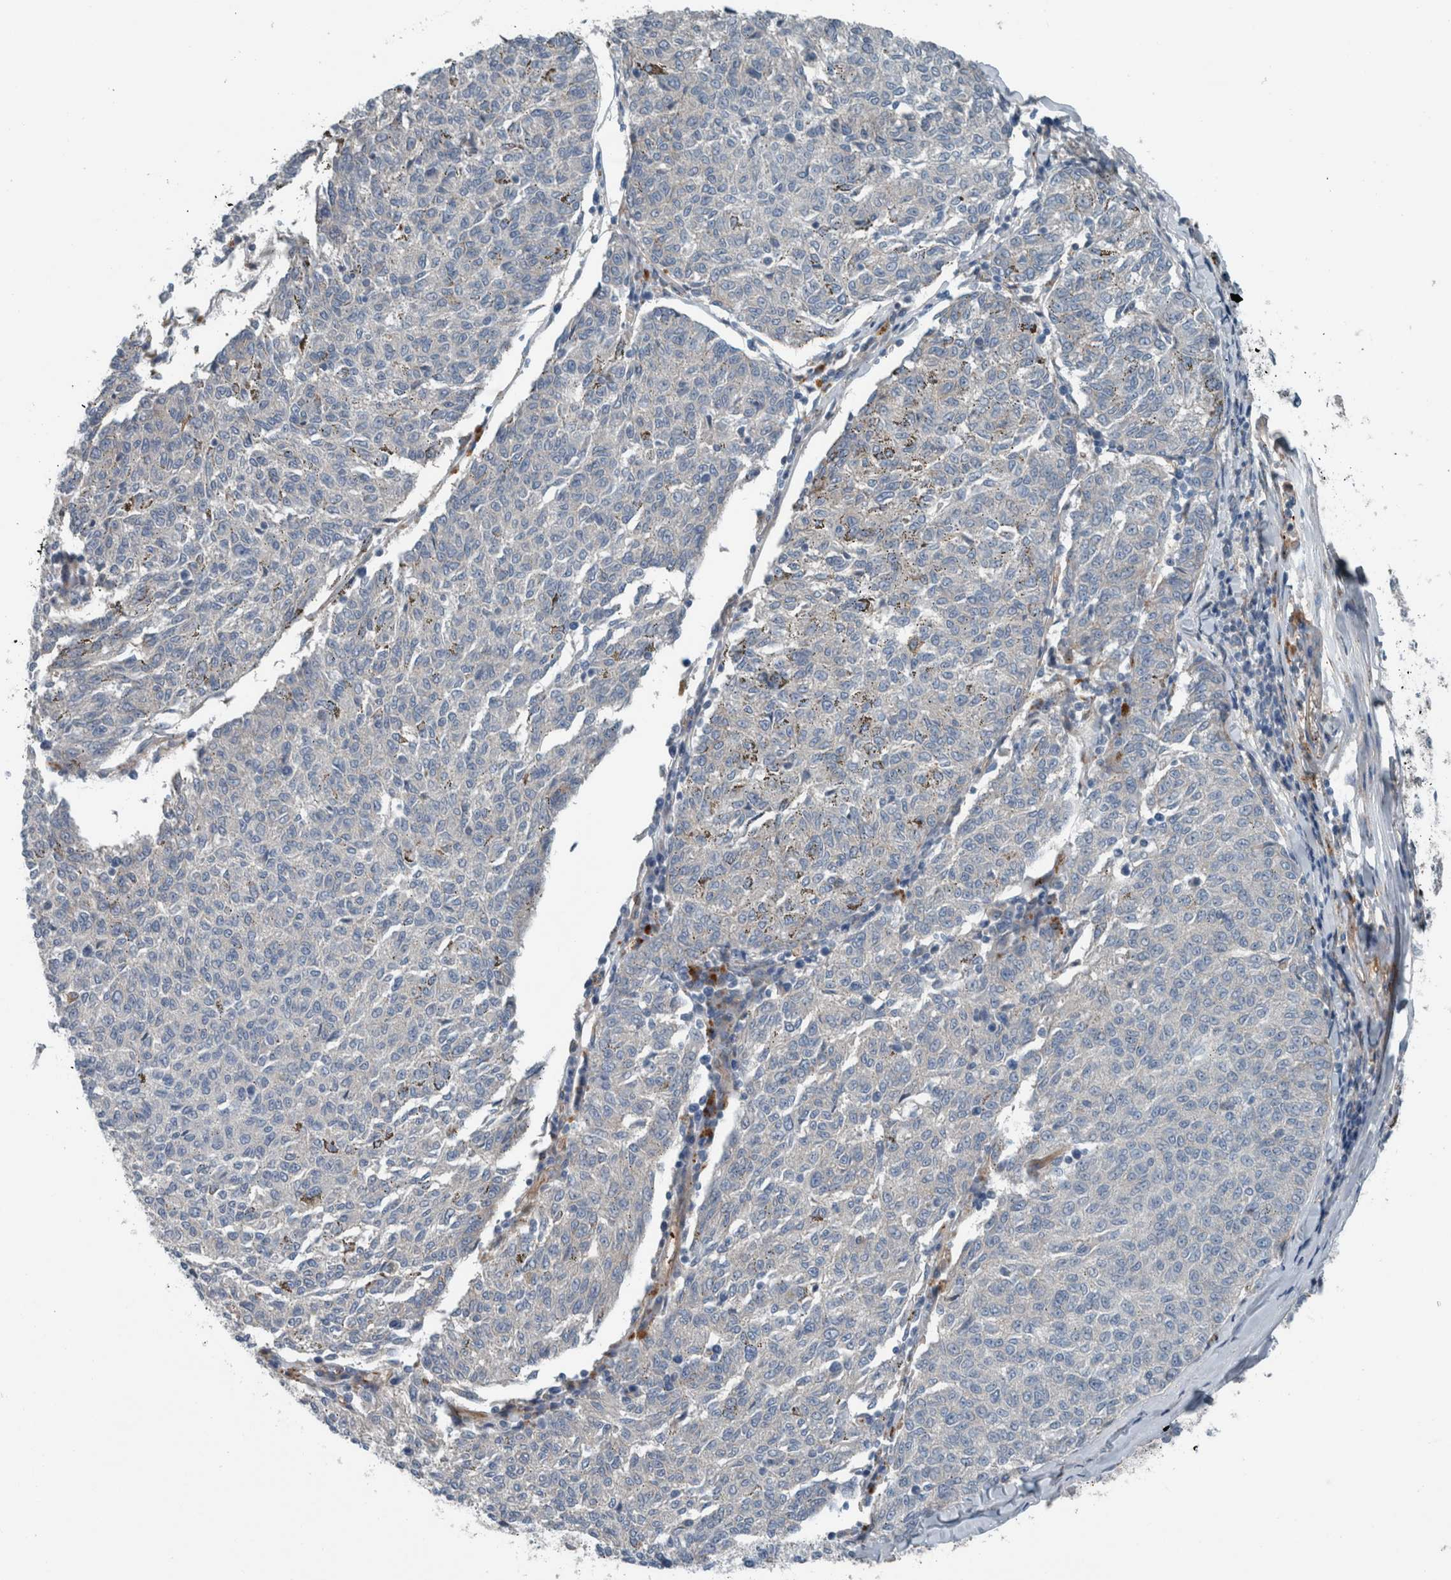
{"staining": {"intensity": "negative", "quantity": "none", "location": "none"}, "tissue": "melanoma", "cell_type": "Tumor cells", "image_type": "cancer", "snomed": [{"axis": "morphology", "description": "Malignant melanoma, NOS"}, {"axis": "topography", "description": "Skin"}], "caption": "Micrograph shows no protein staining in tumor cells of malignant melanoma tissue. (Immunohistochemistry, brightfield microscopy, high magnification).", "gene": "GLT8D2", "patient": {"sex": "female", "age": 72}}